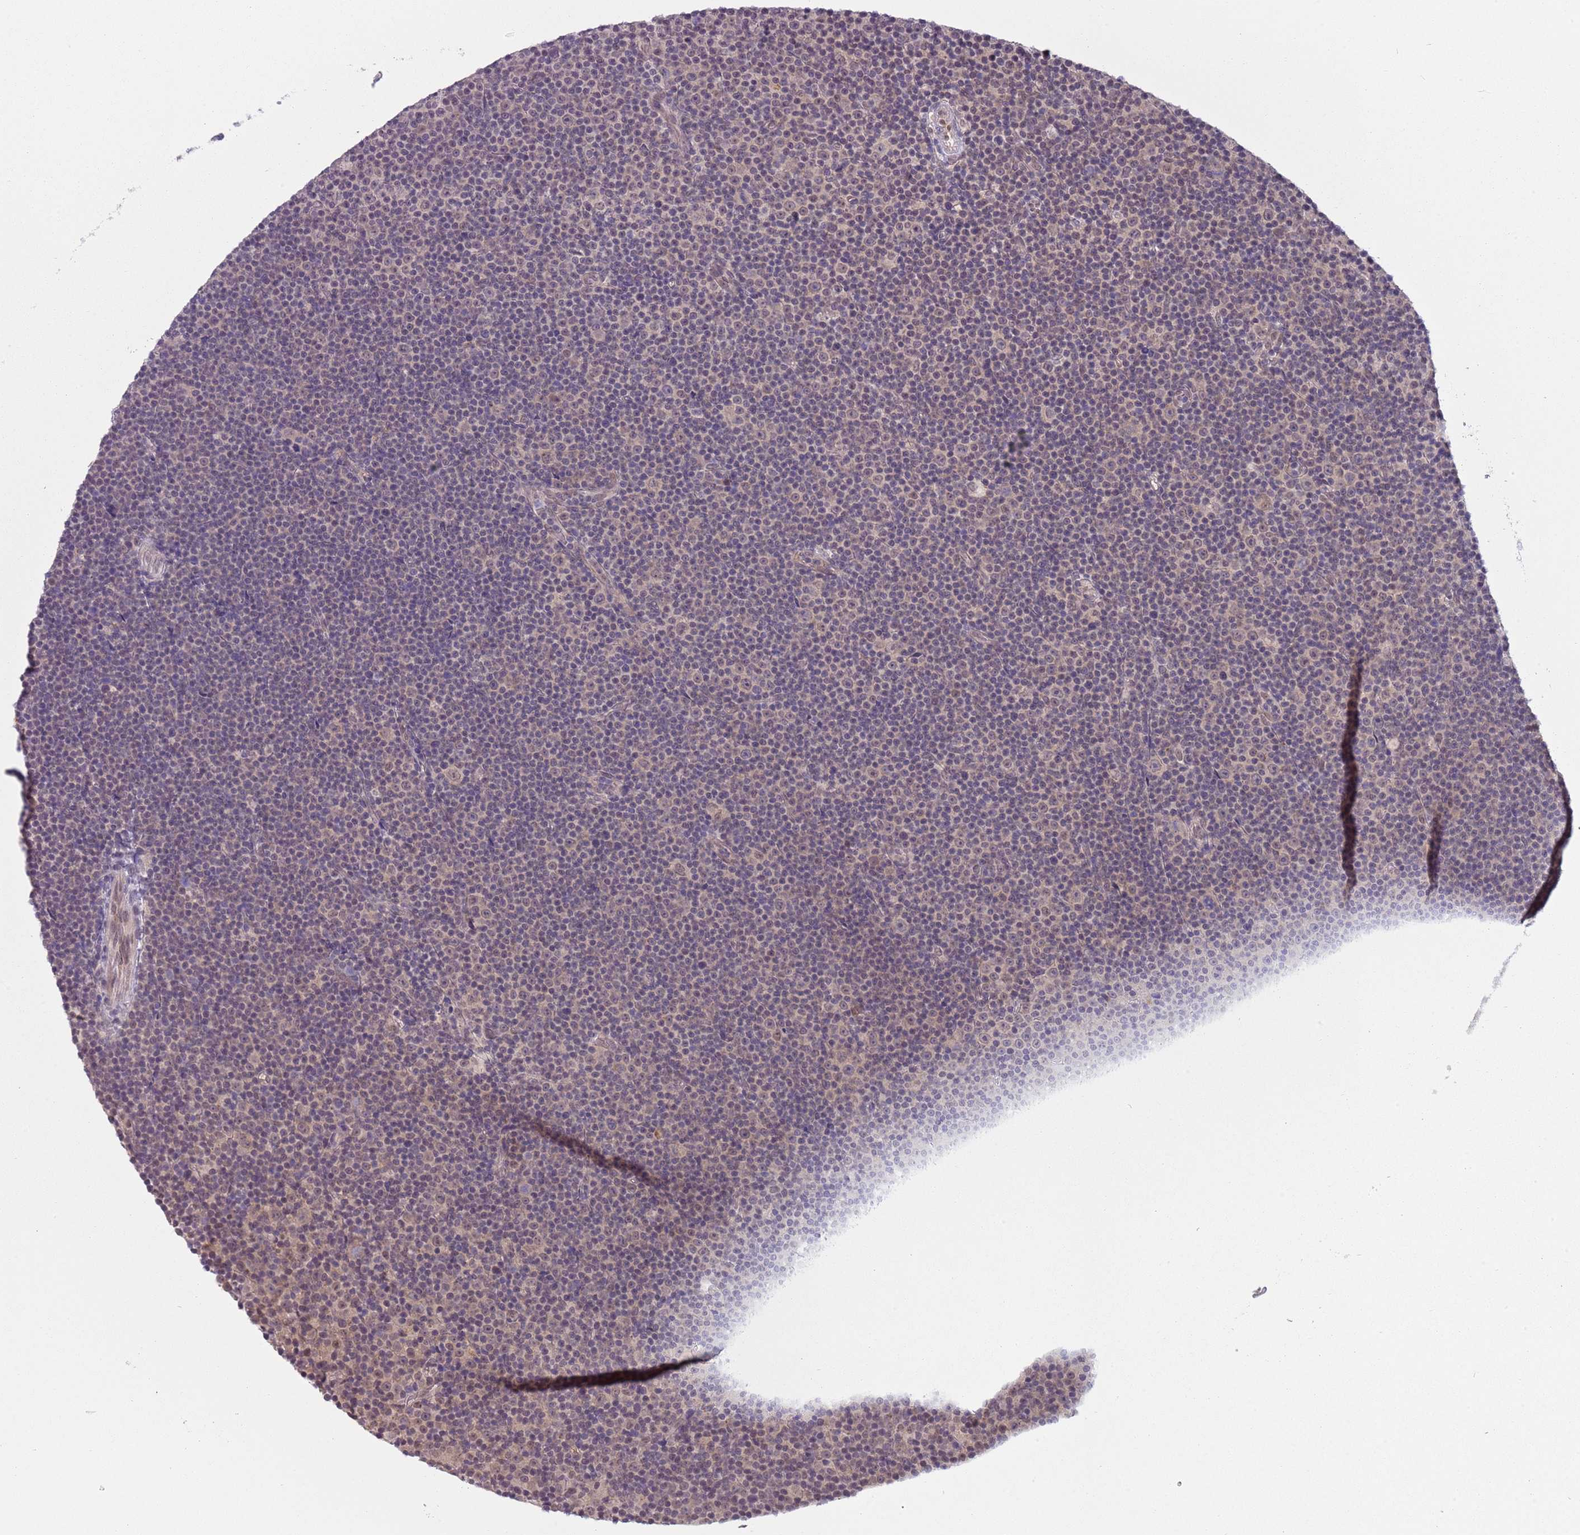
{"staining": {"intensity": "weak", "quantity": "25%-75%", "location": "nuclear"}, "tissue": "lymphoma", "cell_type": "Tumor cells", "image_type": "cancer", "snomed": [{"axis": "morphology", "description": "Malignant lymphoma, non-Hodgkin's type, Low grade"}, {"axis": "topography", "description": "Lymph node"}], "caption": "Approximately 25%-75% of tumor cells in malignant lymphoma, non-Hodgkin's type (low-grade) display weak nuclear protein positivity as visualized by brown immunohistochemical staining.", "gene": "TM2D1", "patient": {"sex": "female", "age": 67}}